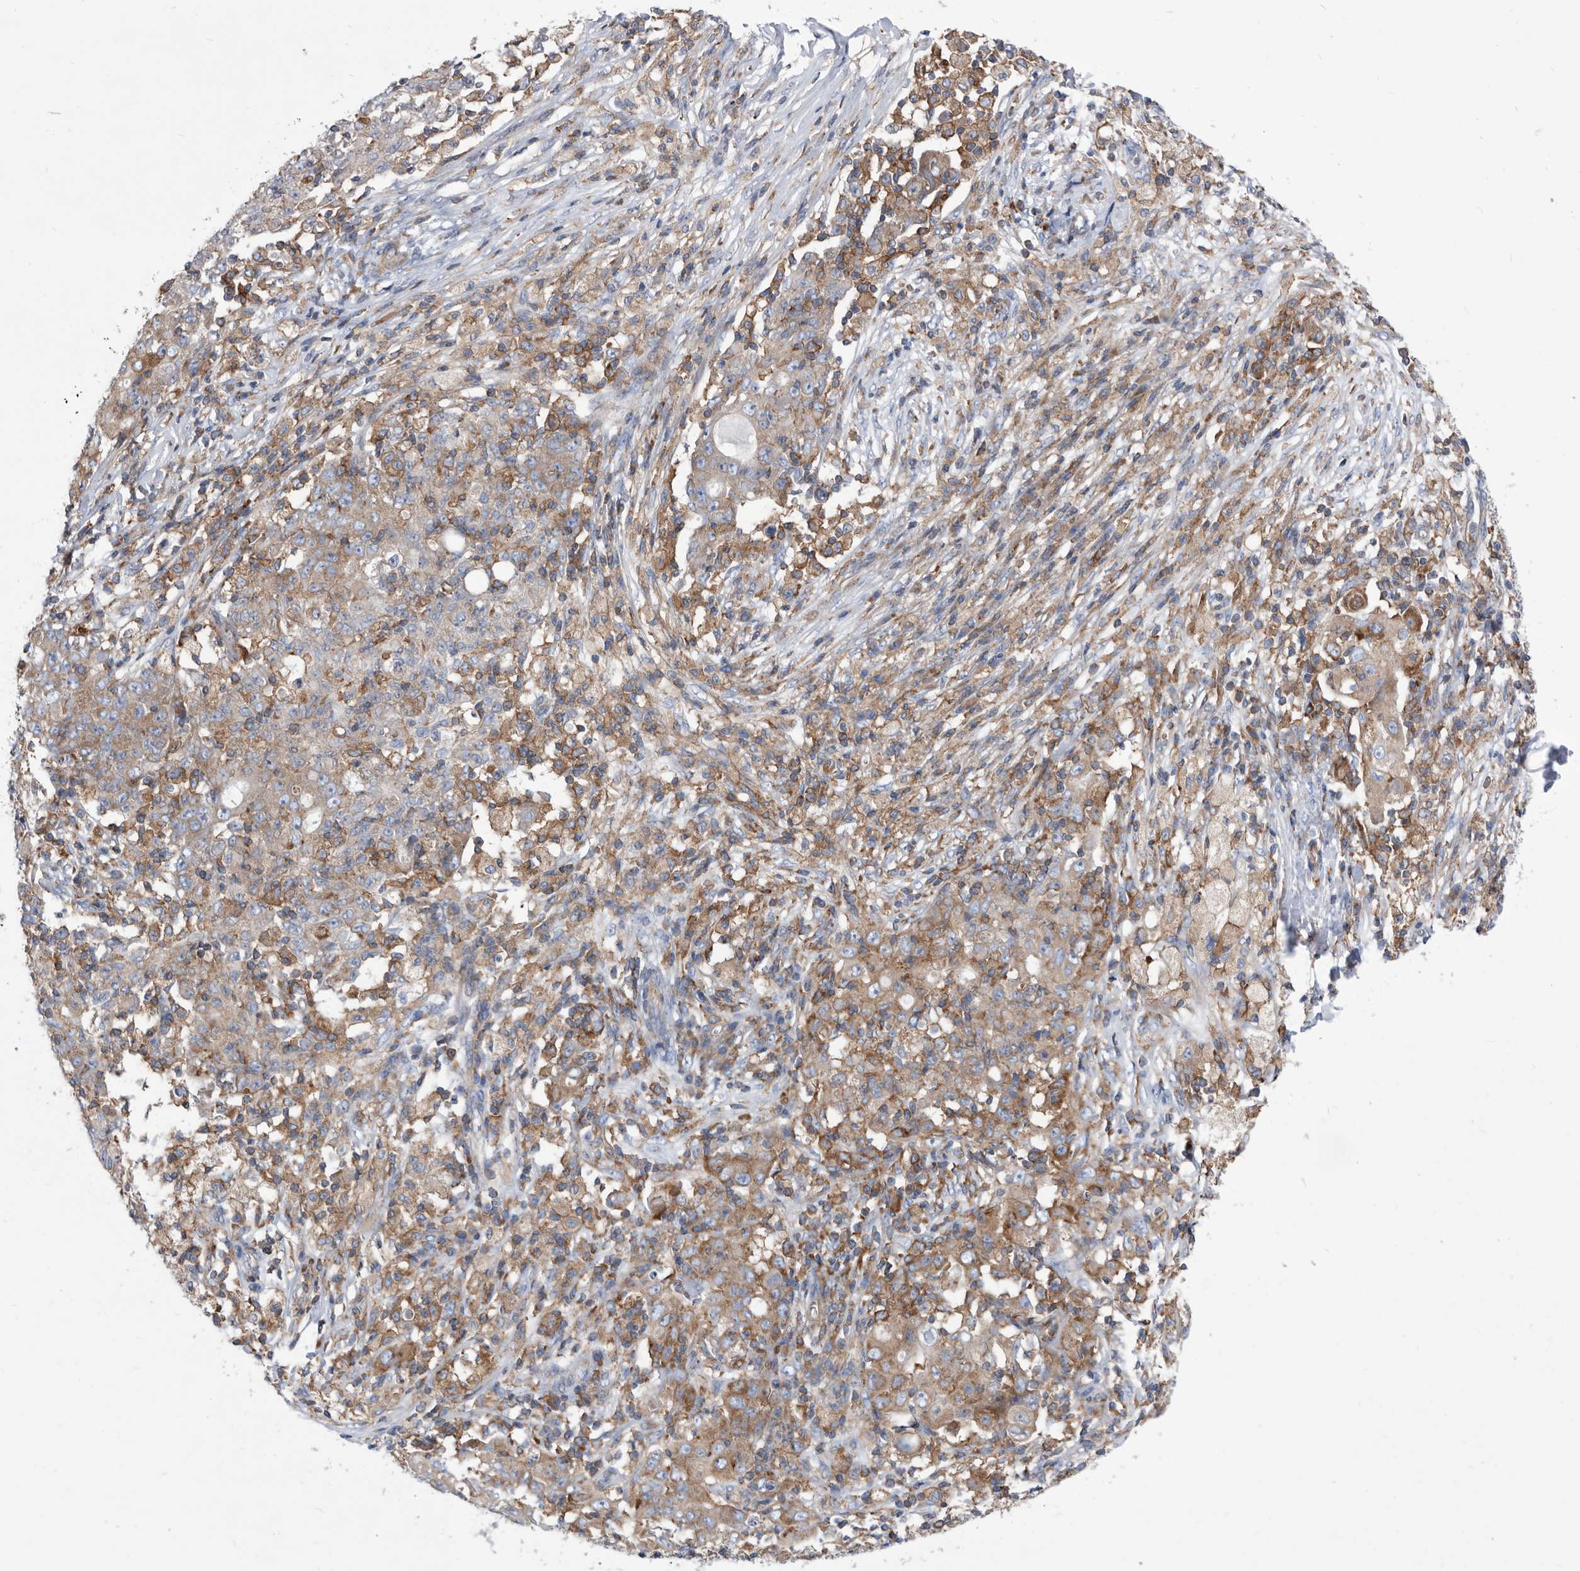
{"staining": {"intensity": "moderate", "quantity": ">75%", "location": "cytoplasmic/membranous"}, "tissue": "ovarian cancer", "cell_type": "Tumor cells", "image_type": "cancer", "snomed": [{"axis": "morphology", "description": "Carcinoma, endometroid"}, {"axis": "topography", "description": "Ovary"}], "caption": "Immunohistochemical staining of ovarian cancer (endometroid carcinoma) reveals medium levels of moderate cytoplasmic/membranous positivity in approximately >75% of tumor cells.", "gene": "SMG7", "patient": {"sex": "female", "age": 42}}